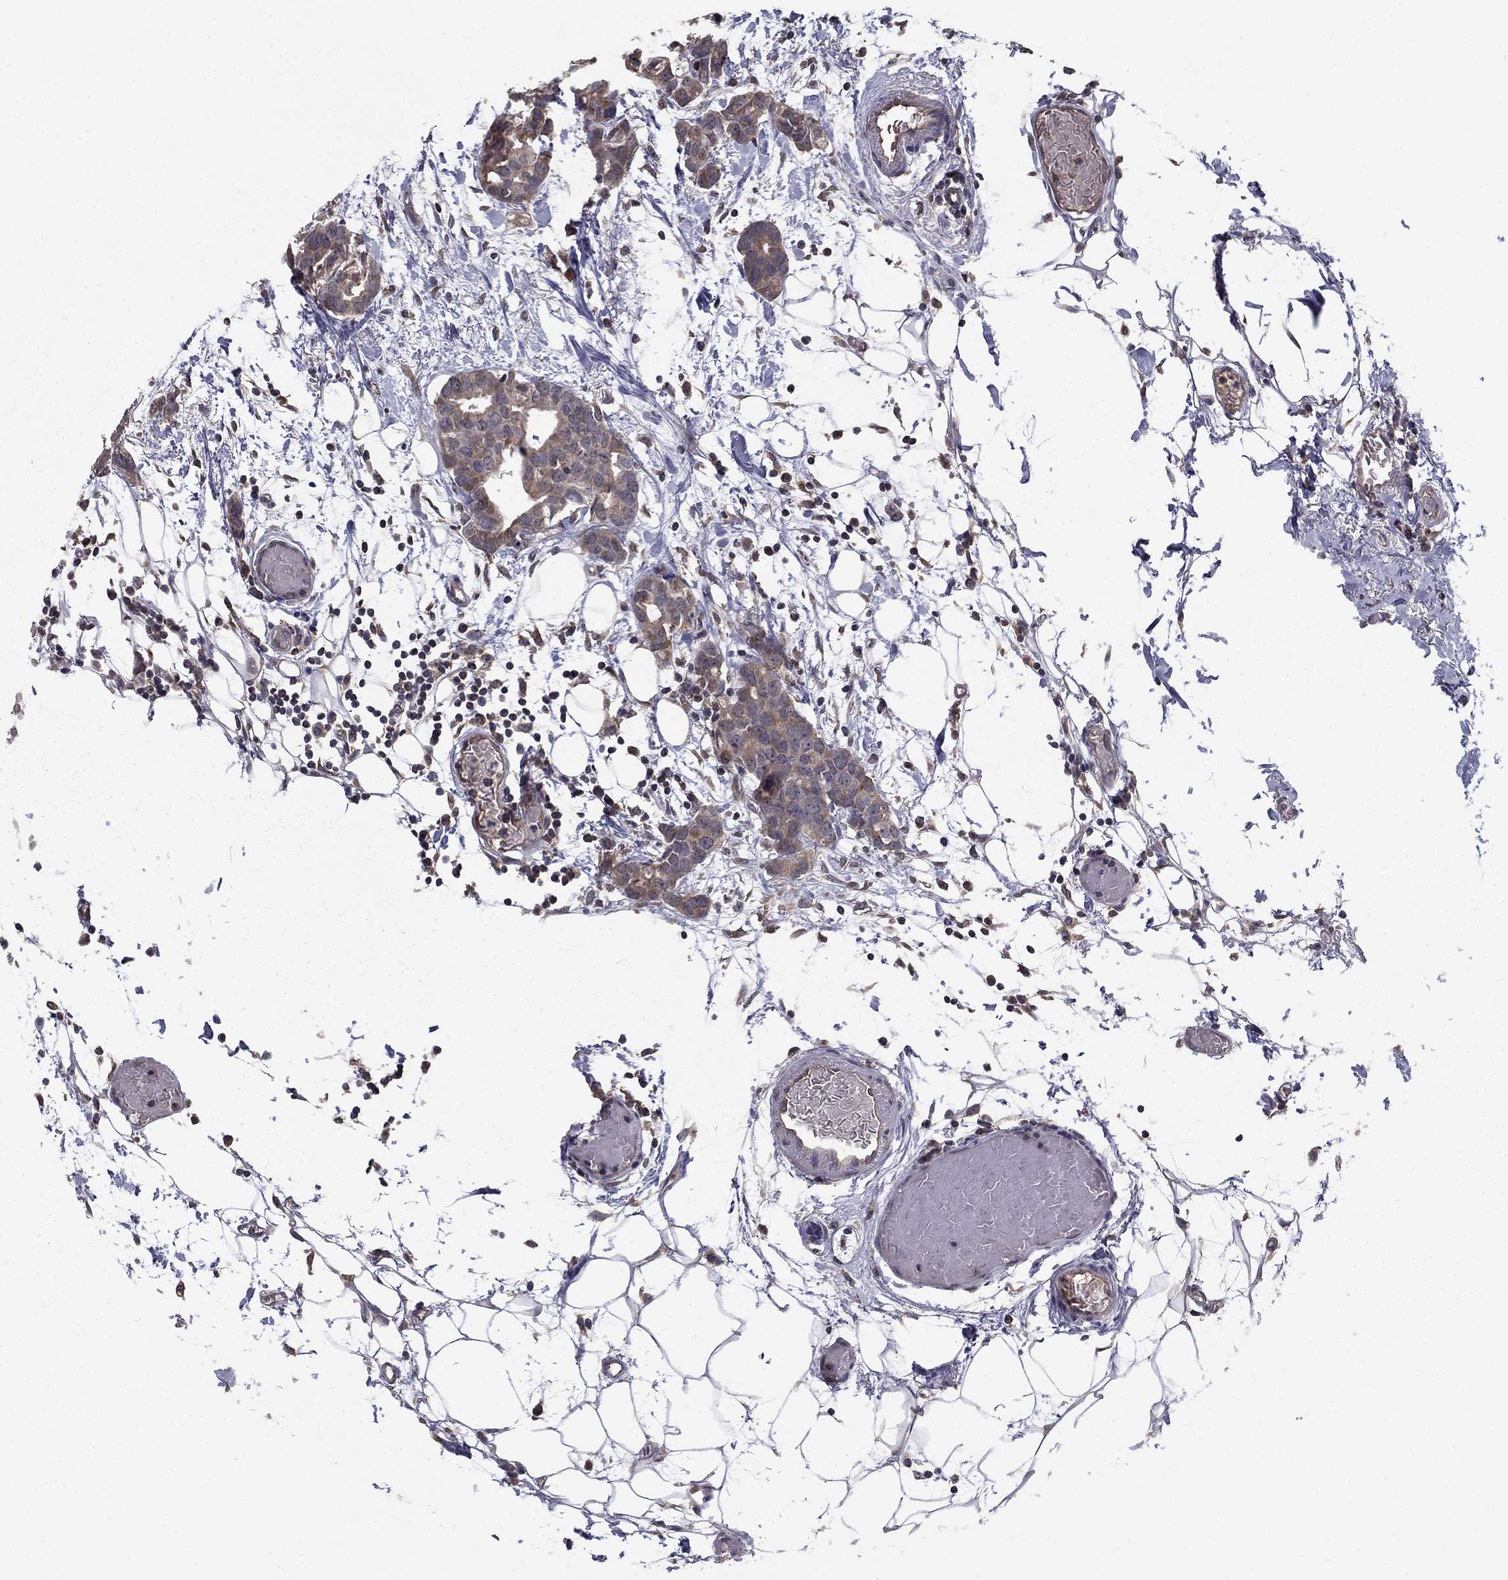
{"staining": {"intensity": "weak", "quantity": "25%-75%", "location": "cytoplasmic/membranous"}, "tissue": "breast cancer", "cell_type": "Tumor cells", "image_type": "cancer", "snomed": [{"axis": "morphology", "description": "Duct carcinoma"}, {"axis": "topography", "description": "Breast"}], "caption": "Immunohistochemical staining of intraductal carcinoma (breast) reveals low levels of weak cytoplasmic/membranous staining in about 25%-75% of tumor cells. The staining was performed using DAB (3,3'-diaminobenzidine) to visualize the protein expression in brown, while the nuclei were stained in blue with hematoxylin (Magnification: 20x).", "gene": "SLC2A13", "patient": {"sex": "female", "age": 83}}